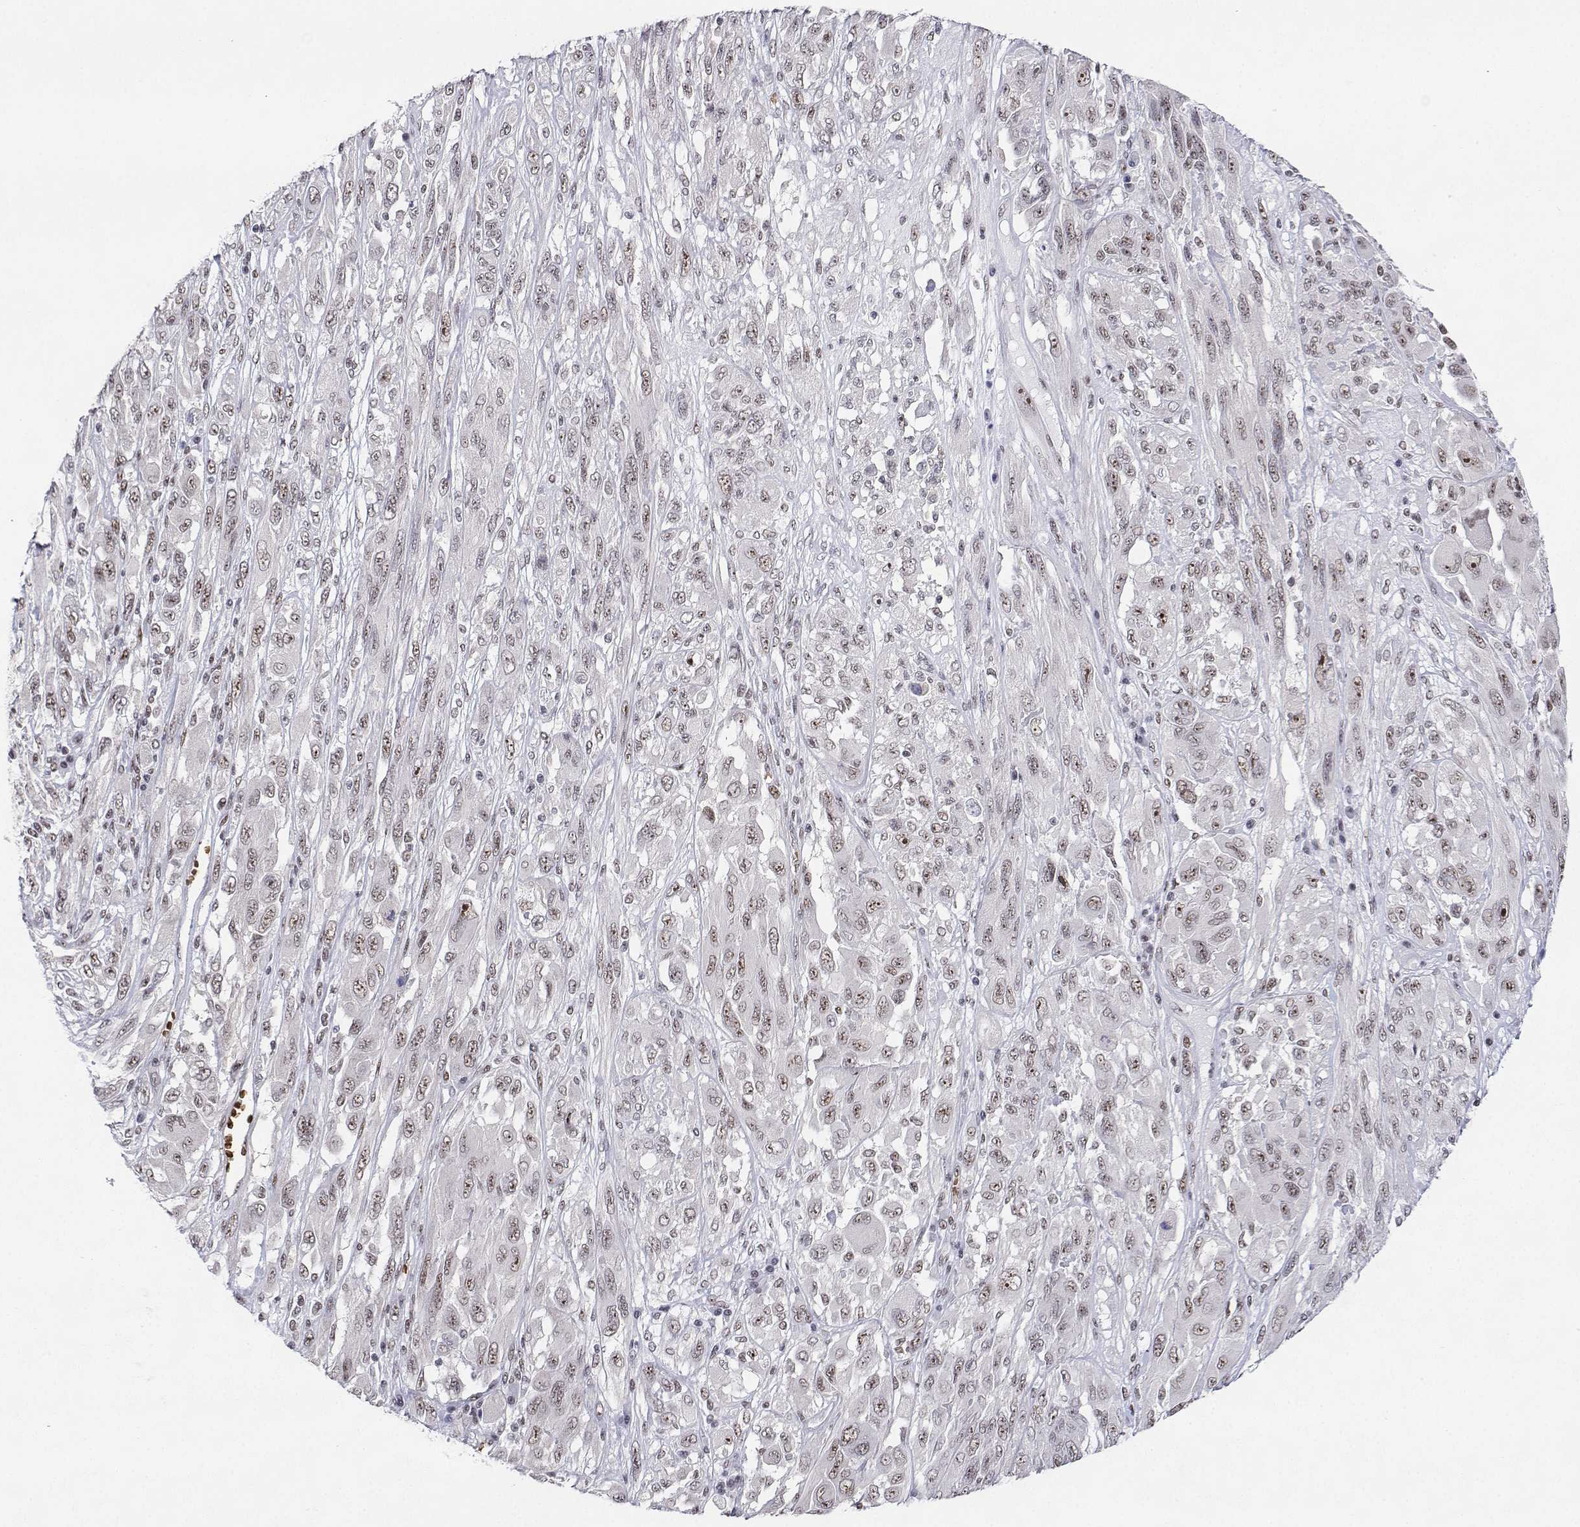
{"staining": {"intensity": "moderate", "quantity": ">75%", "location": "nuclear"}, "tissue": "melanoma", "cell_type": "Tumor cells", "image_type": "cancer", "snomed": [{"axis": "morphology", "description": "Malignant melanoma, NOS"}, {"axis": "topography", "description": "Skin"}], "caption": "Melanoma was stained to show a protein in brown. There is medium levels of moderate nuclear positivity in about >75% of tumor cells. (brown staining indicates protein expression, while blue staining denotes nuclei).", "gene": "ADAR", "patient": {"sex": "female", "age": 91}}